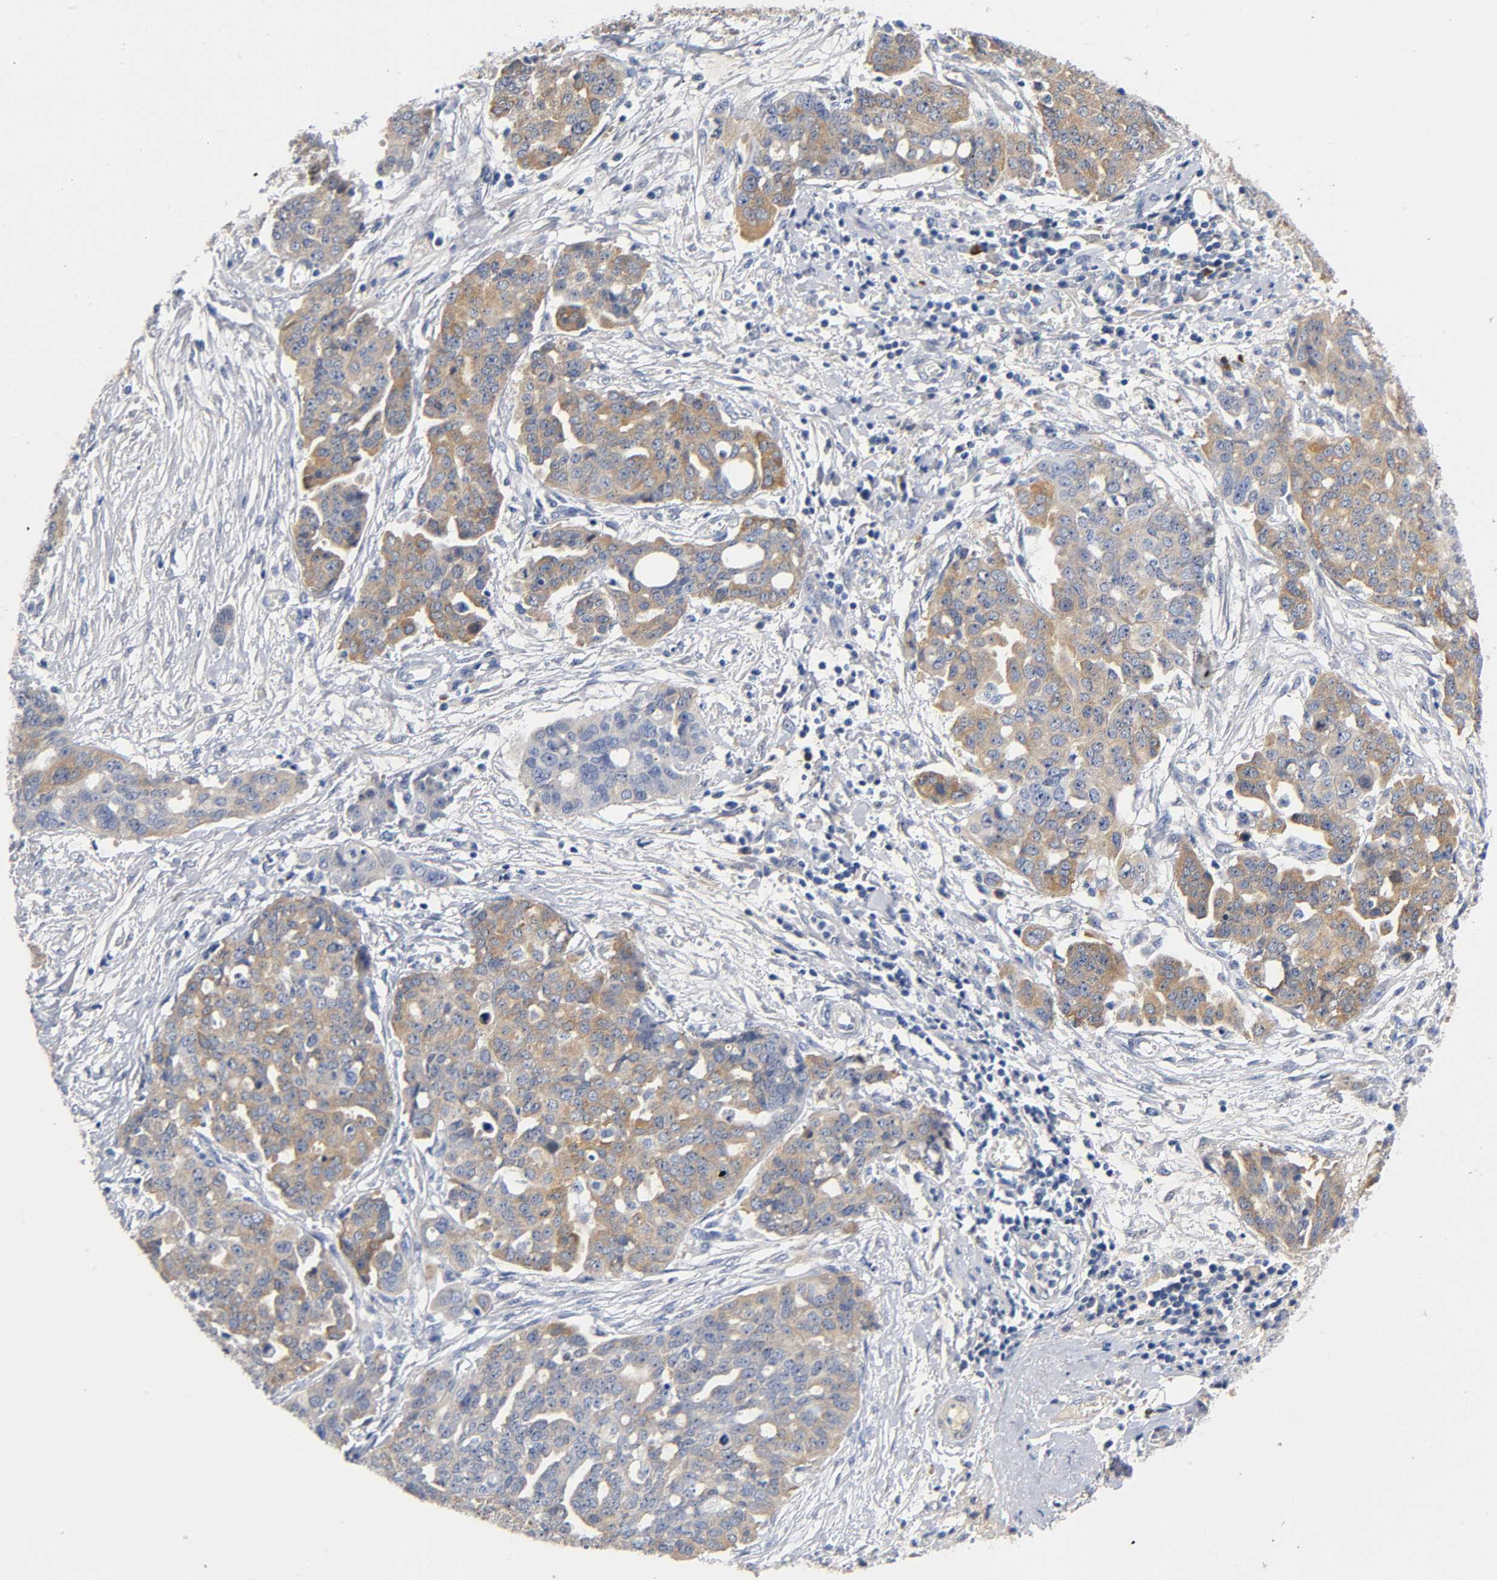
{"staining": {"intensity": "moderate", "quantity": ">75%", "location": "cytoplasmic/membranous"}, "tissue": "ovarian cancer", "cell_type": "Tumor cells", "image_type": "cancer", "snomed": [{"axis": "morphology", "description": "Cystadenocarcinoma, serous, NOS"}, {"axis": "topography", "description": "Soft tissue"}, {"axis": "topography", "description": "Ovary"}], "caption": "The micrograph reveals a brown stain indicating the presence of a protein in the cytoplasmic/membranous of tumor cells in ovarian serous cystadenocarcinoma.", "gene": "TNC", "patient": {"sex": "female", "age": 57}}